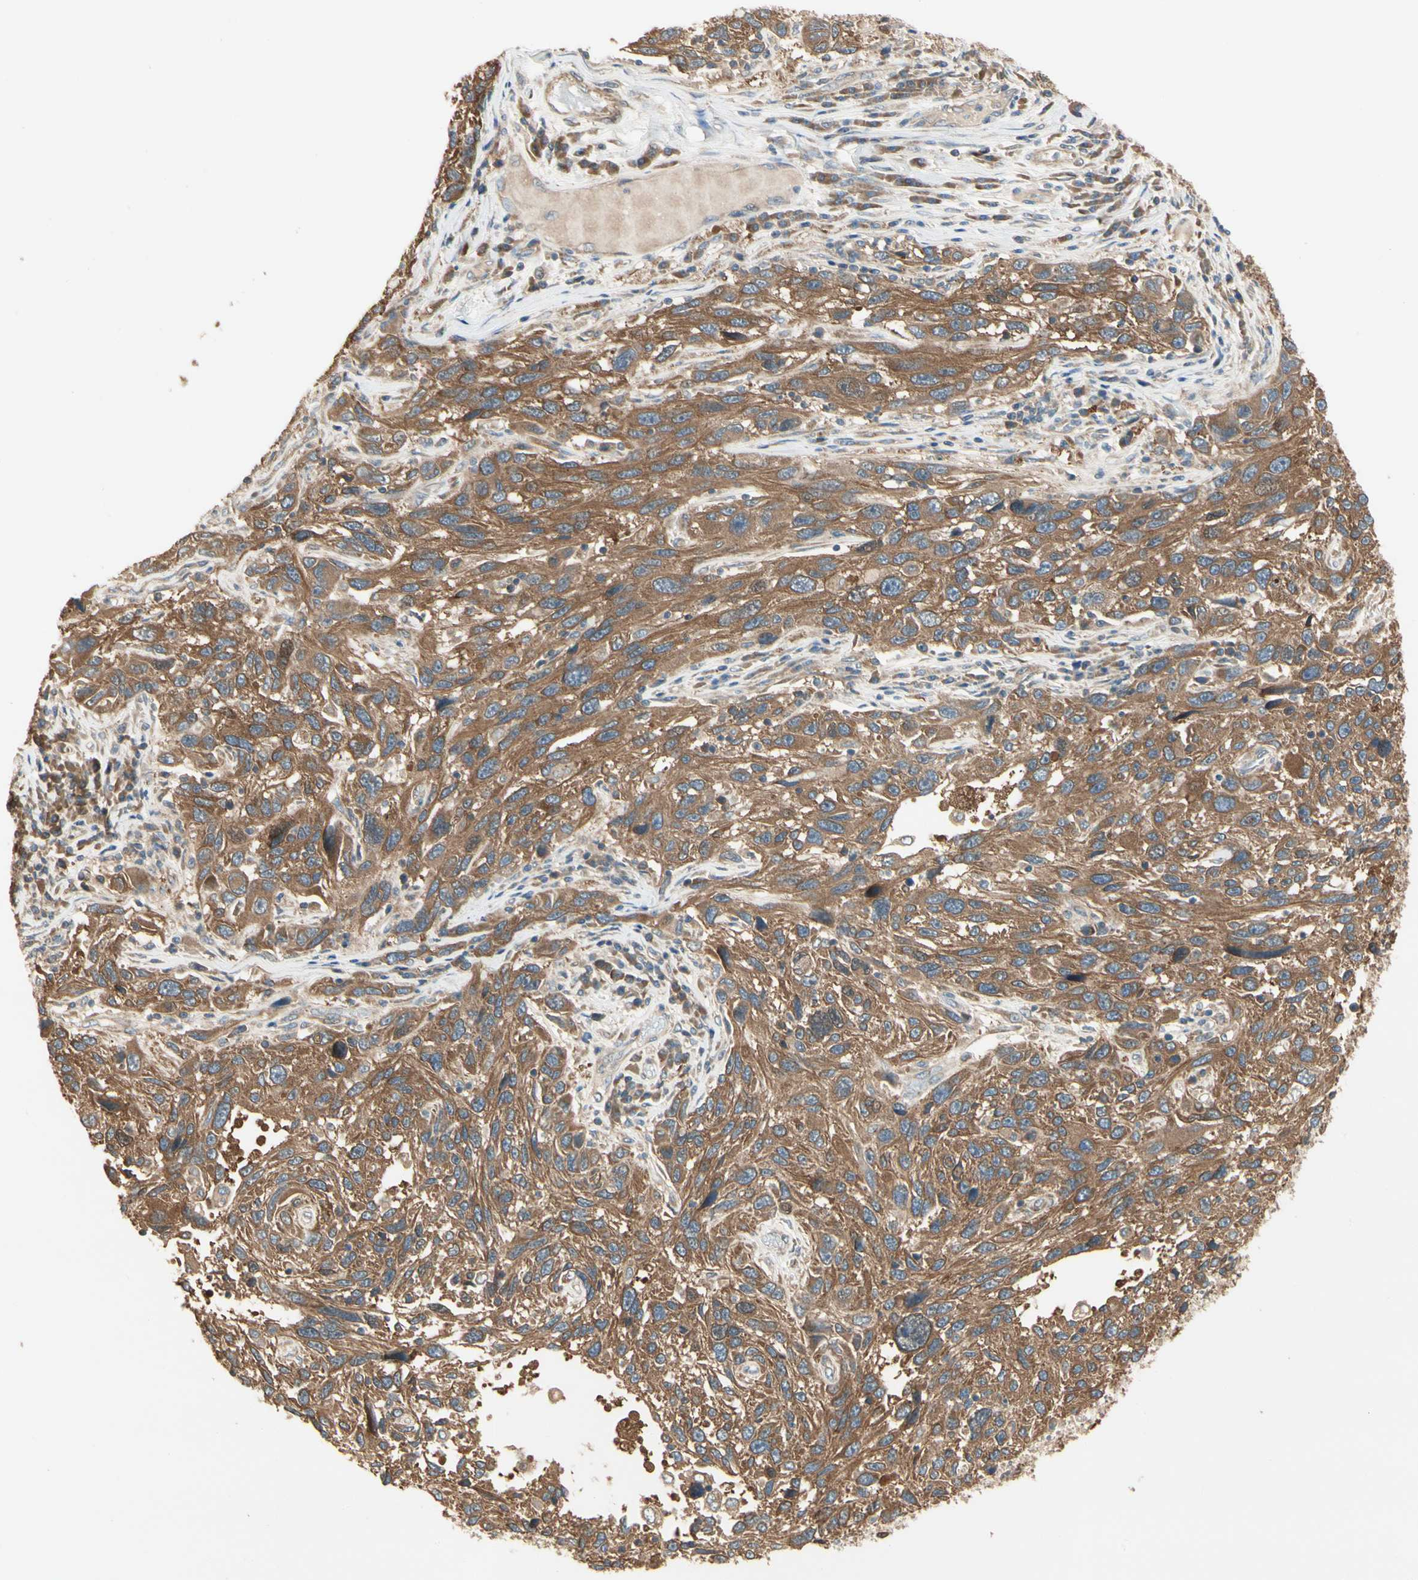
{"staining": {"intensity": "moderate", "quantity": ">75%", "location": "cytoplasmic/membranous"}, "tissue": "melanoma", "cell_type": "Tumor cells", "image_type": "cancer", "snomed": [{"axis": "morphology", "description": "Malignant melanoma, NOS"}, {"axis": "topography", "description": "Skin"}], "caption": "IHC histopathology image of human malignant melanoma stained for a protein (brown), which exhibits medium levels of moderate cytoplasmic/membranous positivity in about >75% of tumor cells.", "gene": "IRAG1", "patient": {"sex": "male", "age": 53}}